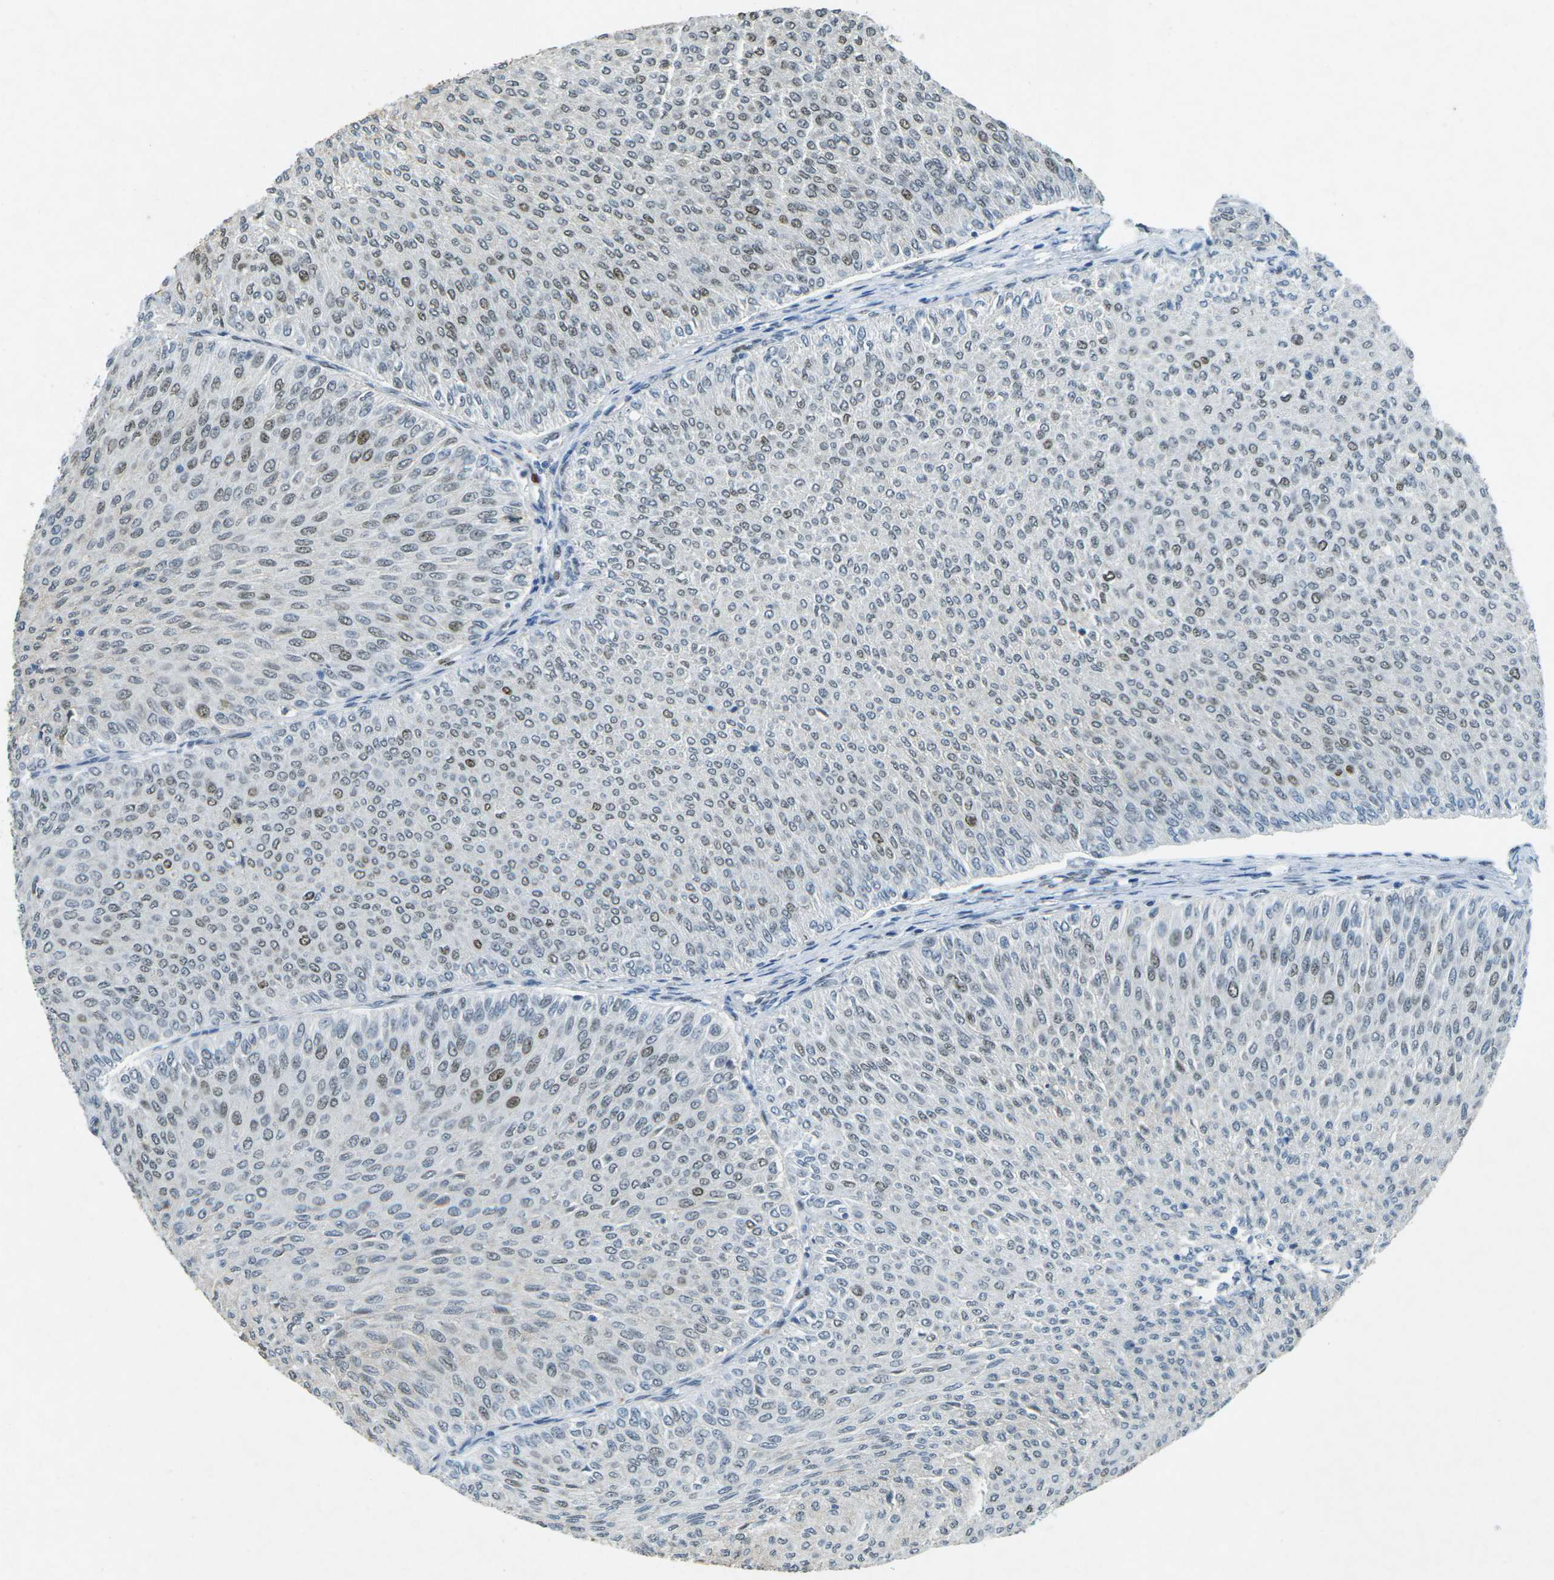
{"staining": {"intensity": "weak", "quantity": "25%-75%", "location": "nuclear"}, "tissue": "urothelial cancer", "cell_type": "Tumor cells", "image_type": "cancer", "snomed": [{"axis": "morphology", "description": "Urothelial carcinoma, Low grade"}, {"axis": "topography", "description": "Urinary bladder"}], "caption": "There is low levels of weak nuclear staining in tumor cells of low-grade urothelial carcinoma, as demonstrated by immunohistochemical staining (brown color).", "gene": "RB1", "patient": {"sex": "male", "age": 78}}